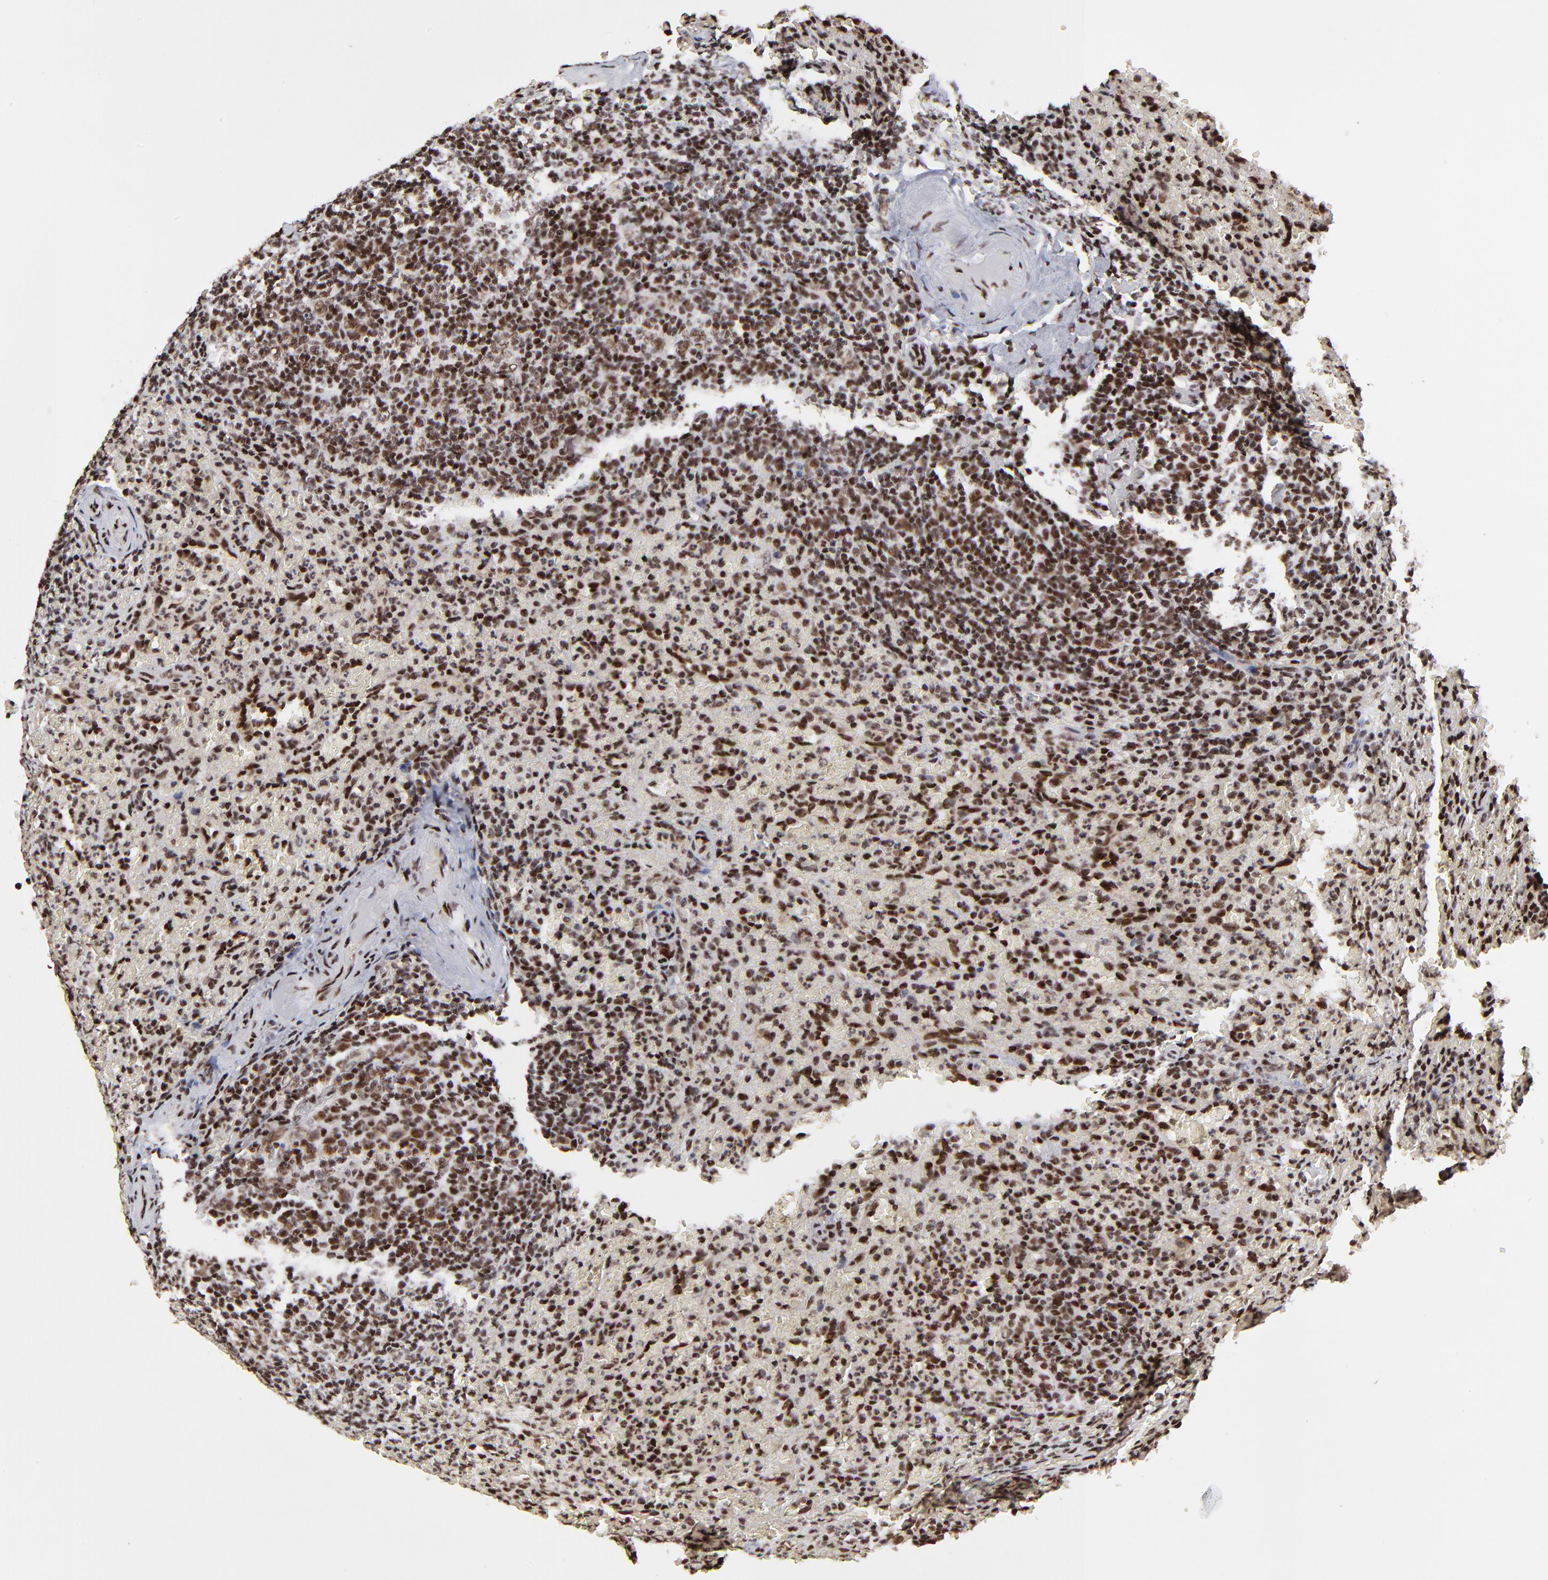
{"staining": {"intensity": "strong", "quantity": ">75%", "location": "nuclear"}, "tissue": "lymphoma", "cell_type": "Tumor cells", "image_type": "cancer", "snomed": [{"axis": "morphology", "description": "Malignant lymphoma, non-Hodgkin's type, Low grade"}, {"axis": "topography", "description": "Spleen"}], "caption": "Immunohistochemistry (IHC) staining of low-grade malignant lymphoma, non-Hodgkin's type, which demonstrates high levels of strong nuclear expression in about >75% of tumor cells indicating strong nuclear protein positivity. The staining was performed using DAB (3,3'-diaminobenzidine) (brown) for protein detection and nuclei were counterstained in hematoxylin (blue).", "gene": "RBM22", "patient": {"sex": "female", "age": 64}}